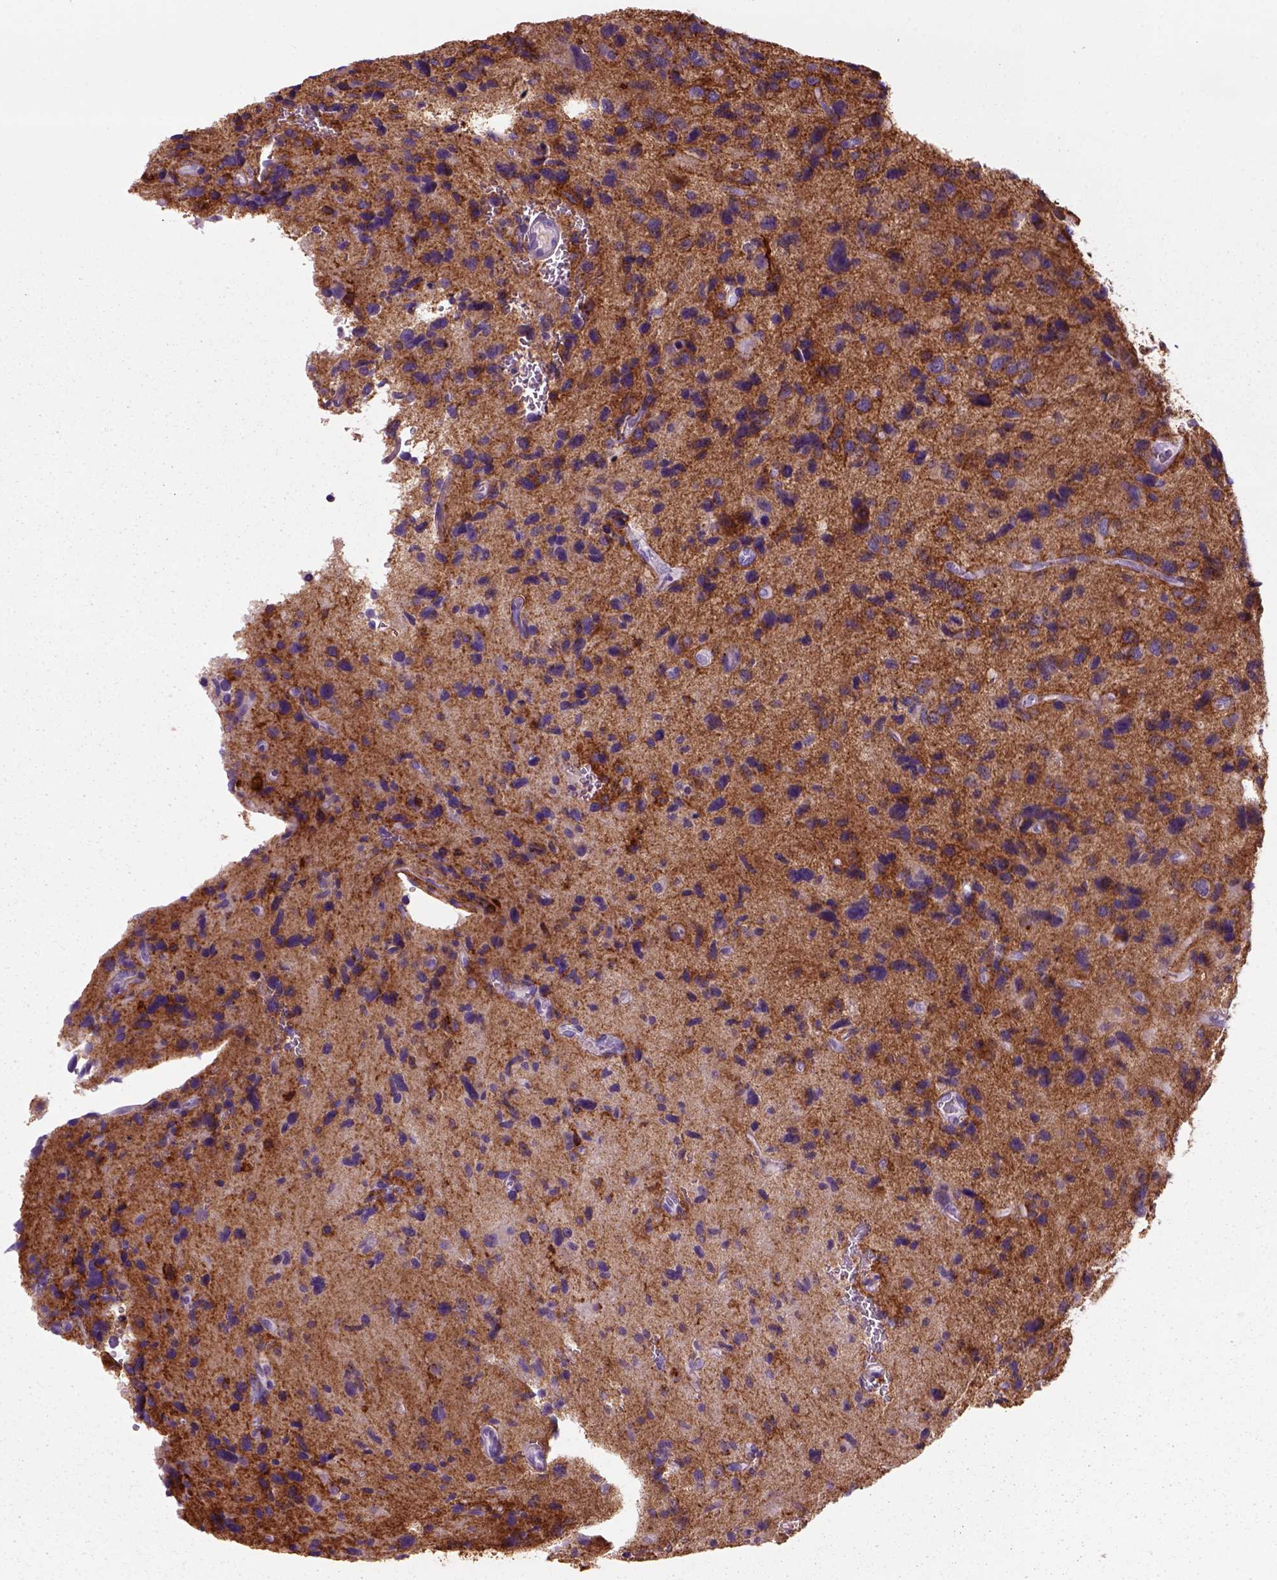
{"staining": {"intensity": "moderate", "quantity": "<25%", "location": "cytoplasmic/membranous"}, "tissue": "glioma", "cell_type": "Tumor cells", "image_type": "cancer", "snomed": [{"axis": "morphology", "description": "Glioma, malignant, NOS"}, {"axis": "morphology", "description": "Glioma, malignant, High grade"}, {"axis": "topography", "description": "Brain"}], "caption": "A brown stain labels moderate cytoplasmic/membranous positivity of a protein in human malignant glioma (high-grade) tumor cells.", "gene": "MARCKS", "patient": {"sex": "female", "age": 71}}